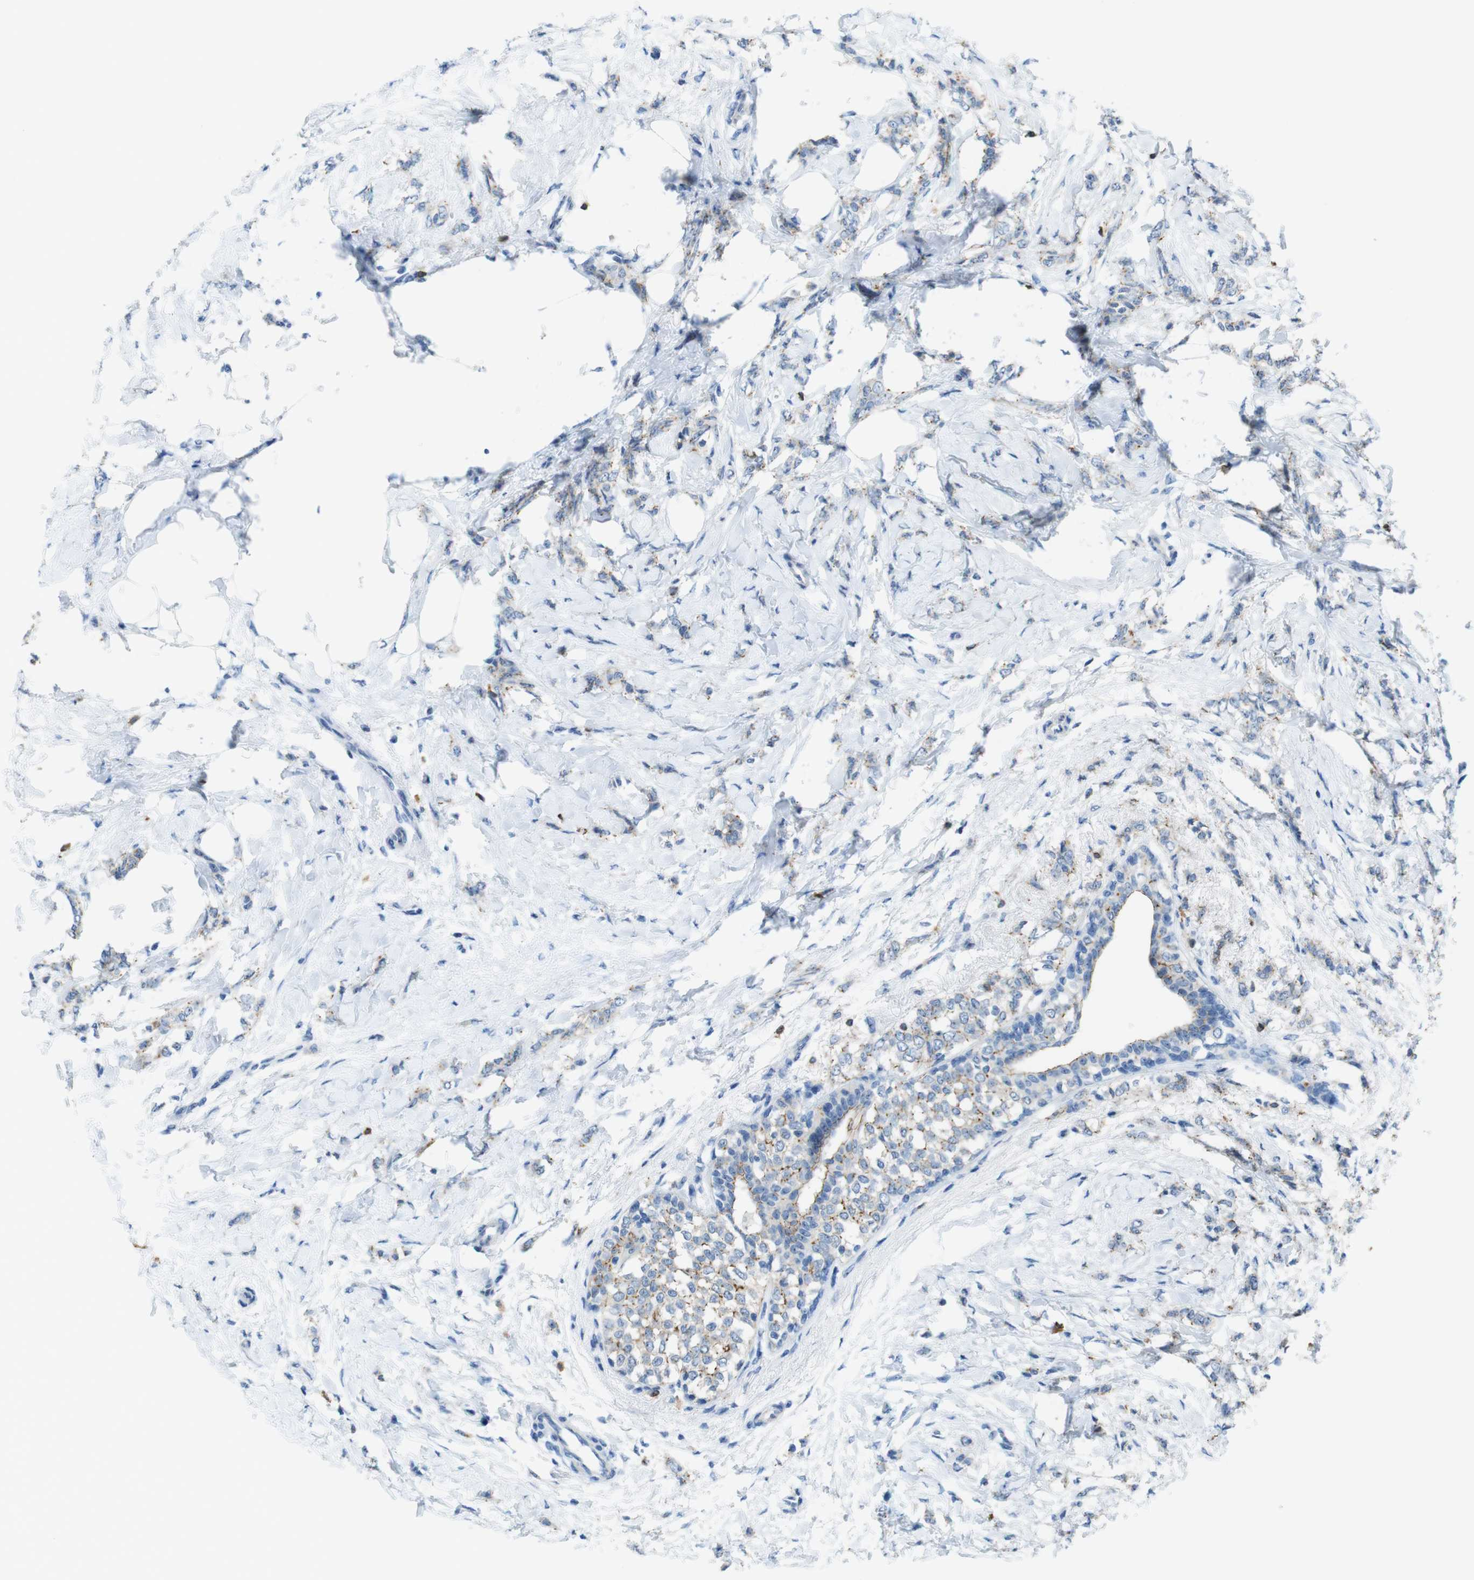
{"staining": {"intensity": "weak", "quantity": "25%-75%", "location": "cytoplasmic/membranous"}, "tissue": "breast cancer", "cell_type": "Tumor cells", "image_type": "cancer", "snomed": [{"axis": "morphology", "description": "Lobular carcinoma, in situ"}, {"axis": "morphology", "description": "Lobular carcinoma"}, {"axis": "topography", "description": "Breast"}], "caption": "This image reveals breast lobular carcinoma stained with IHC to label a protein in brown. The cytoplasmic/membranous of tumor cells show weak positivity for the protein. Nuclei are counter-stained blue.", "gene": "TJP3", "patient": {"sex": "female", "age": 41}}